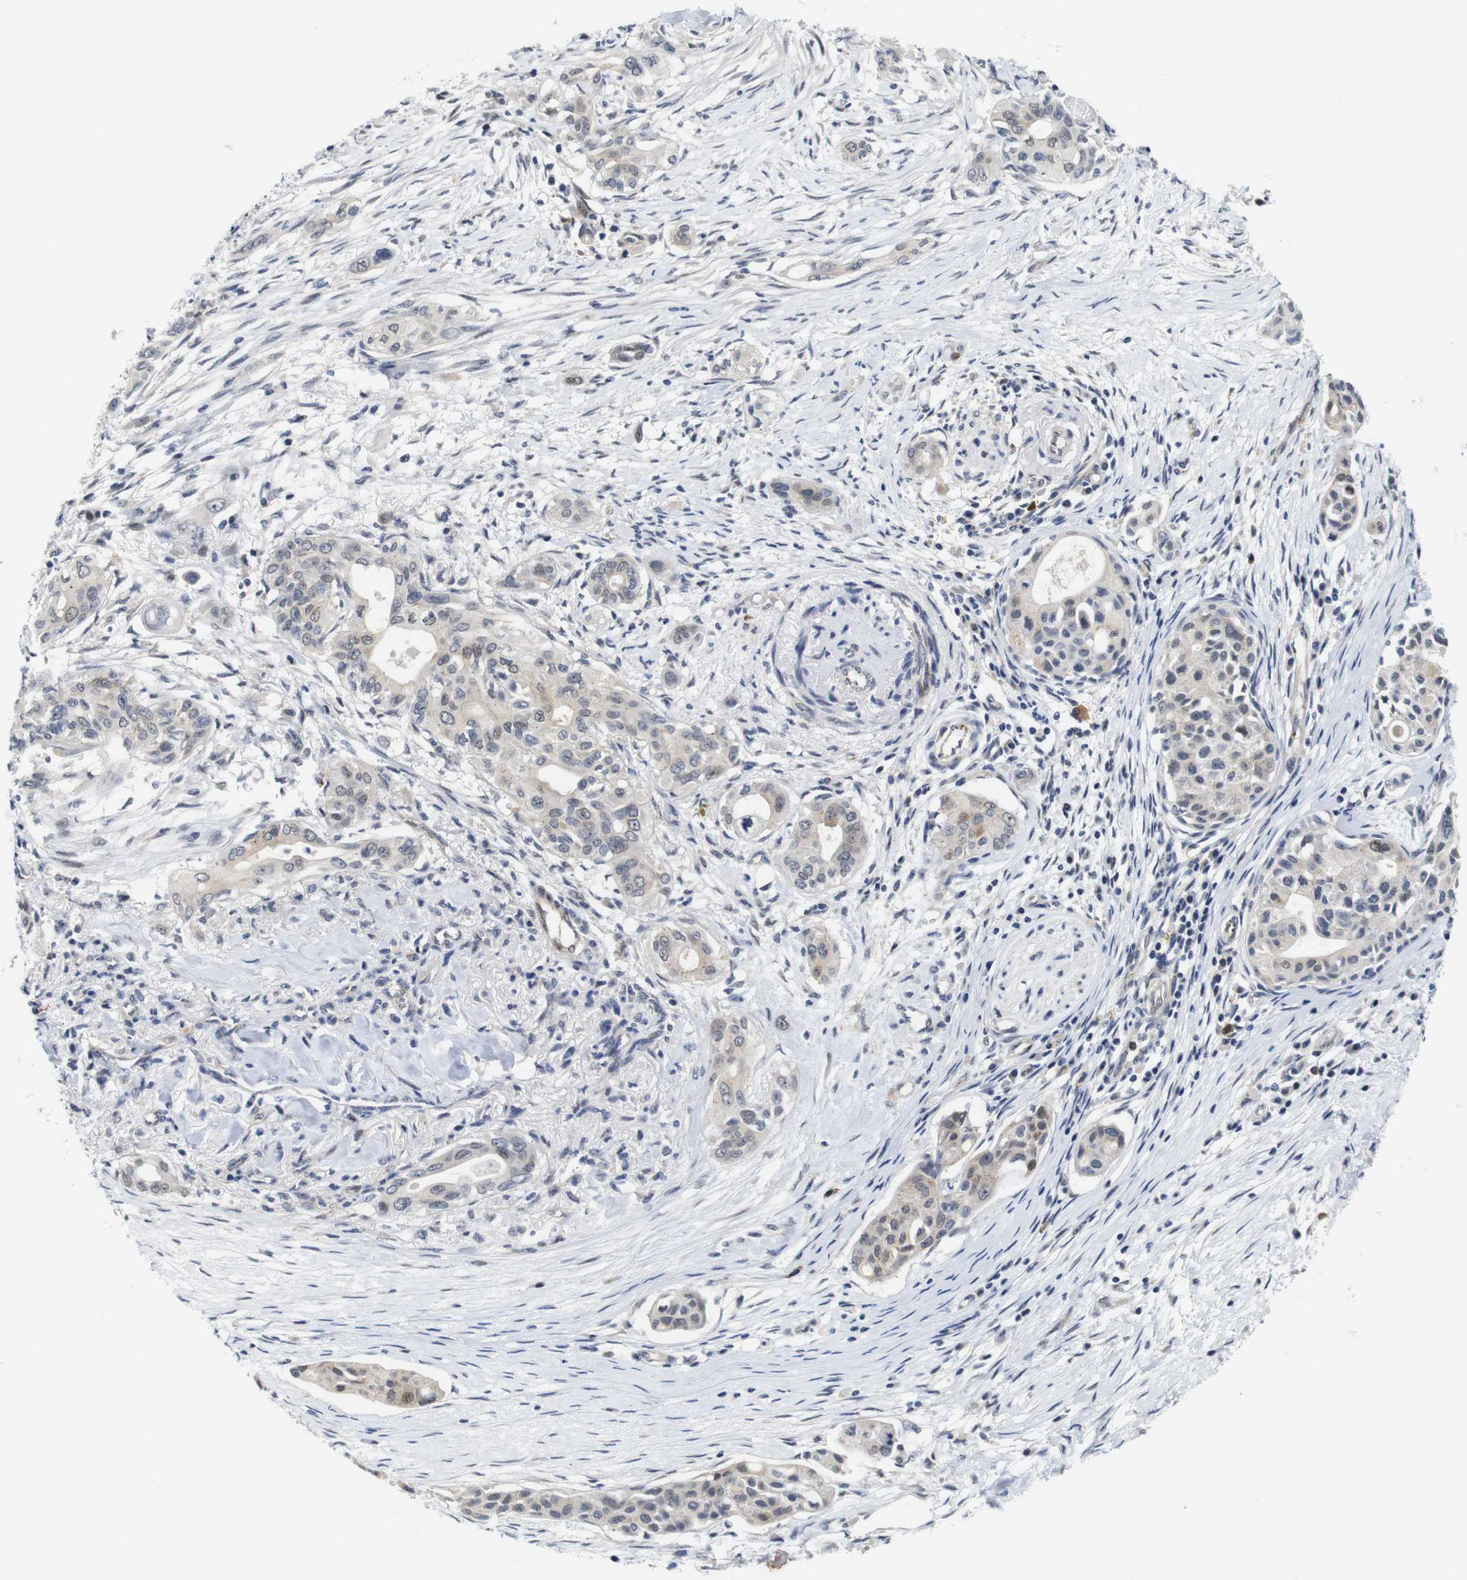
{"staining": {"intensity": "weak", "quantity": "<25%", "location": "cytoplasmic/membranous"}, "tissue": "pancreatic cancer", "cell_type": "Tumor cells", "image_type": "cancer", "snomed": [{"axis": "morphology", "description": "Adenocarcinoma, NOS"}, {"axis": "topography", "description": "Pancreas"}], "caption": "Immunohistochemical staining of pancreatic cancer shows no significant expression in tumor cells. (Stains: DAB immunohistochemistry with hematoxylin counter stain, Microscopy: brightfield microscopy at high magnification).", "gene": "FURIN", "patient": {"sex": "female", "age": 60}}